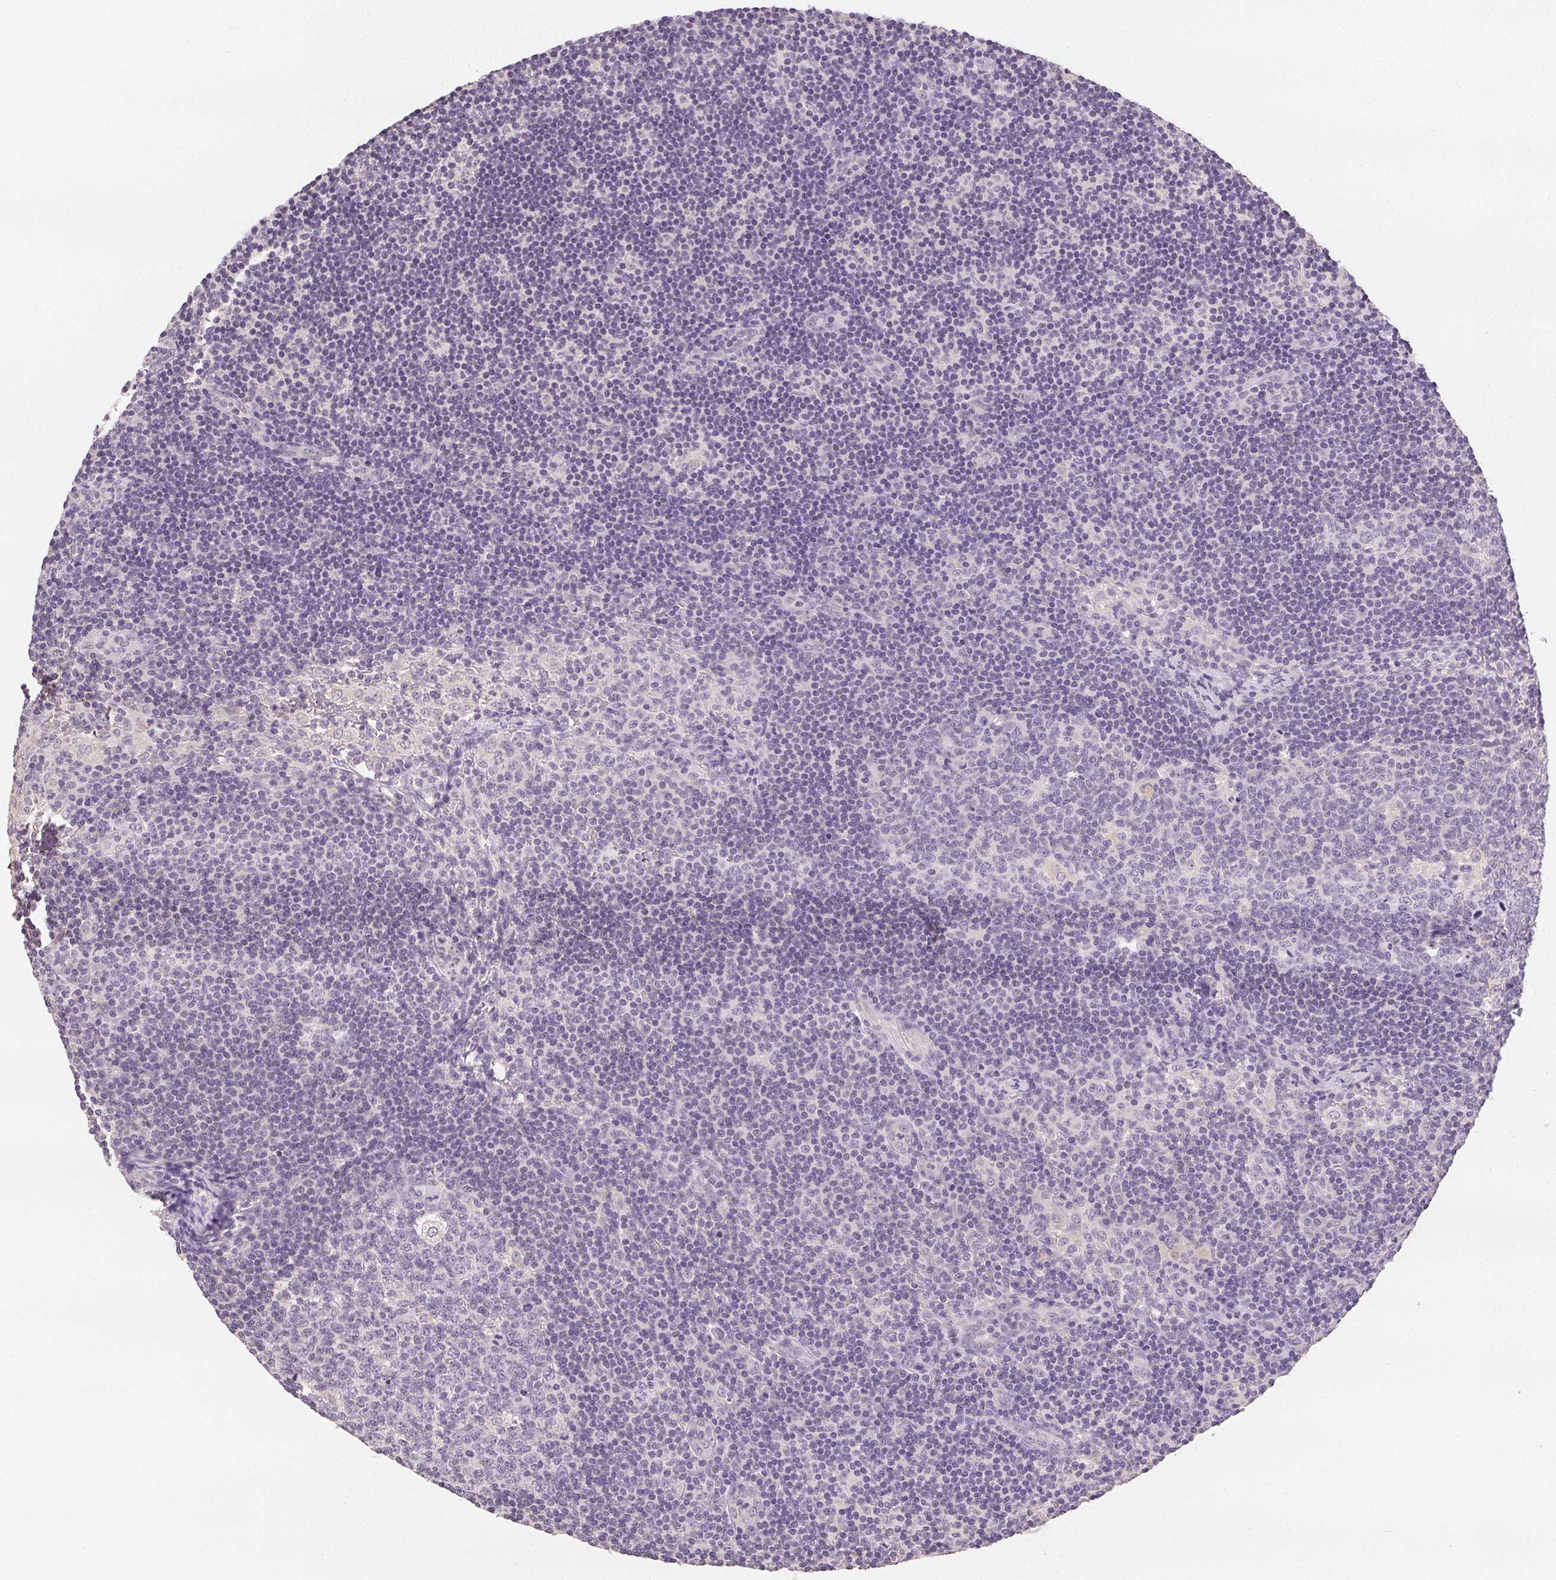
{"staining": {"intensity": "negative", "quantity": "none", "location": "none"}, "tissue": "lymph node", "cell_type": "Germinal center cells", "image_type": "normal", "snomed": [{"axis": "morphology", "description": "Normal tissue, NOS"}, {"axis": "topography", "description": "Lymph node"}], "caption": "This image is of unremarkable lymph node stained with immunohistochemistry (IHC) to label a protein in brown with the nuclei are counter-stained blue. There is no expression in germinal center cells. The staining is performed using DAB brown chromogen with nuclei counter-stained in using hematoxylin.", "gene": "SEZ6L2", "patient": {"sex": "female", "age": 41}}